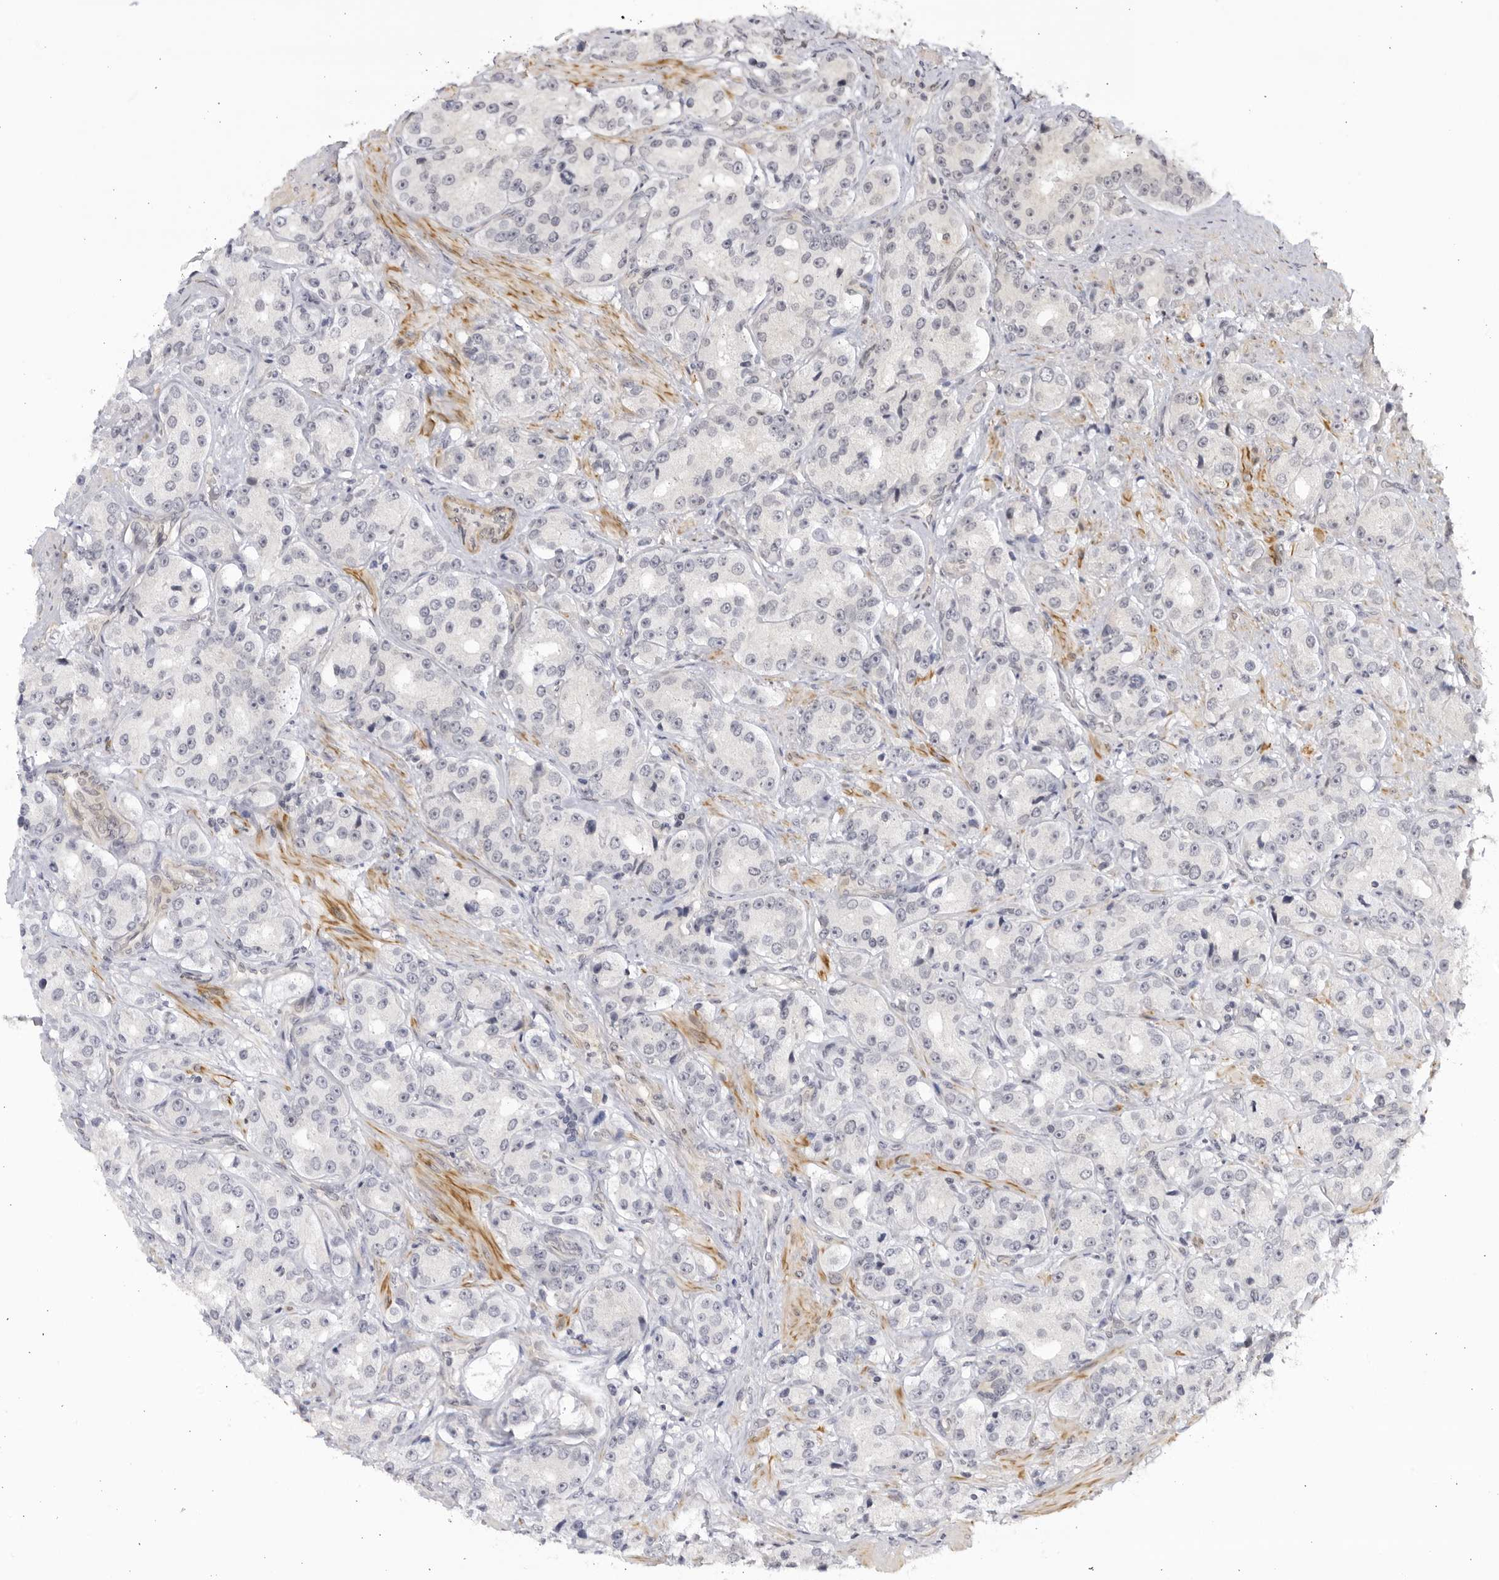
{"staining": {"intensity": "negative", "quantity": "none", "location": "none"}, "tissue": "prostate cancer", "cell_type": "Tumor cells", "image_type": "cancer", "snomed": [{"axis": "morphology", "description": "Adenocarcinoma, High grade"}, {"axis": "topography", "description": "Prostate"}], "caption": "Protein analysis of high-grade adenocarcinoma (prostate) demonstrates no significant staining in tumor cells.", "gene": "CNBD1", "patient": {"sex": "male", "age": 60}}